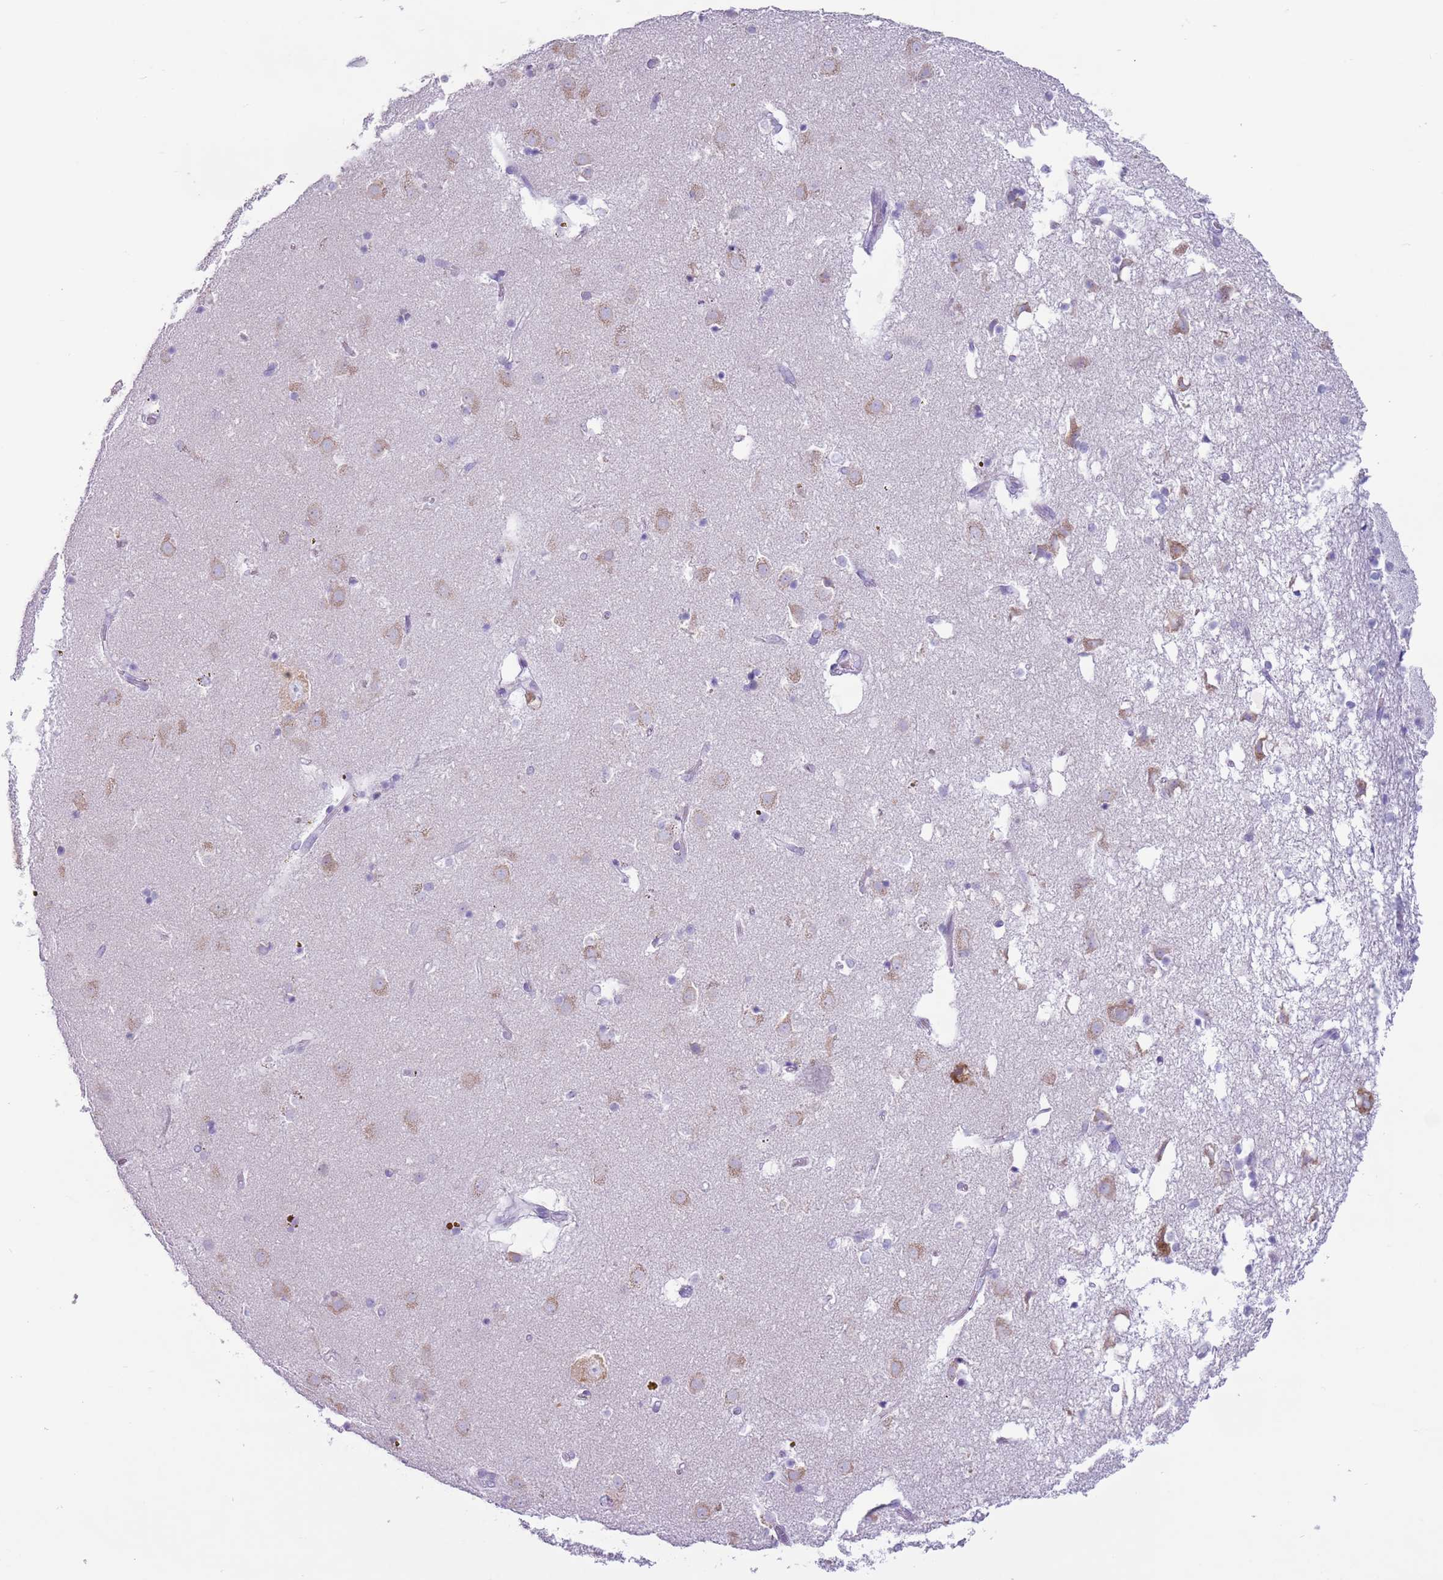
{"staining": {"intensity": "negative", "quantity": "none", "location": "none"}, "tissue": "caudate", "cell_type": "Glial cells", "image_type": "normal", "snomed": [{"axis": "morphology", "description": "Normal tissue, NOS"}, {"axis": "topography", "description": "Lateral ventricle wall"}], "caption": "Glial cells show no significant expression in unremarkable caudate.", "gene": "HYOU1", "patient": {"sex": "male", "age": 70}}